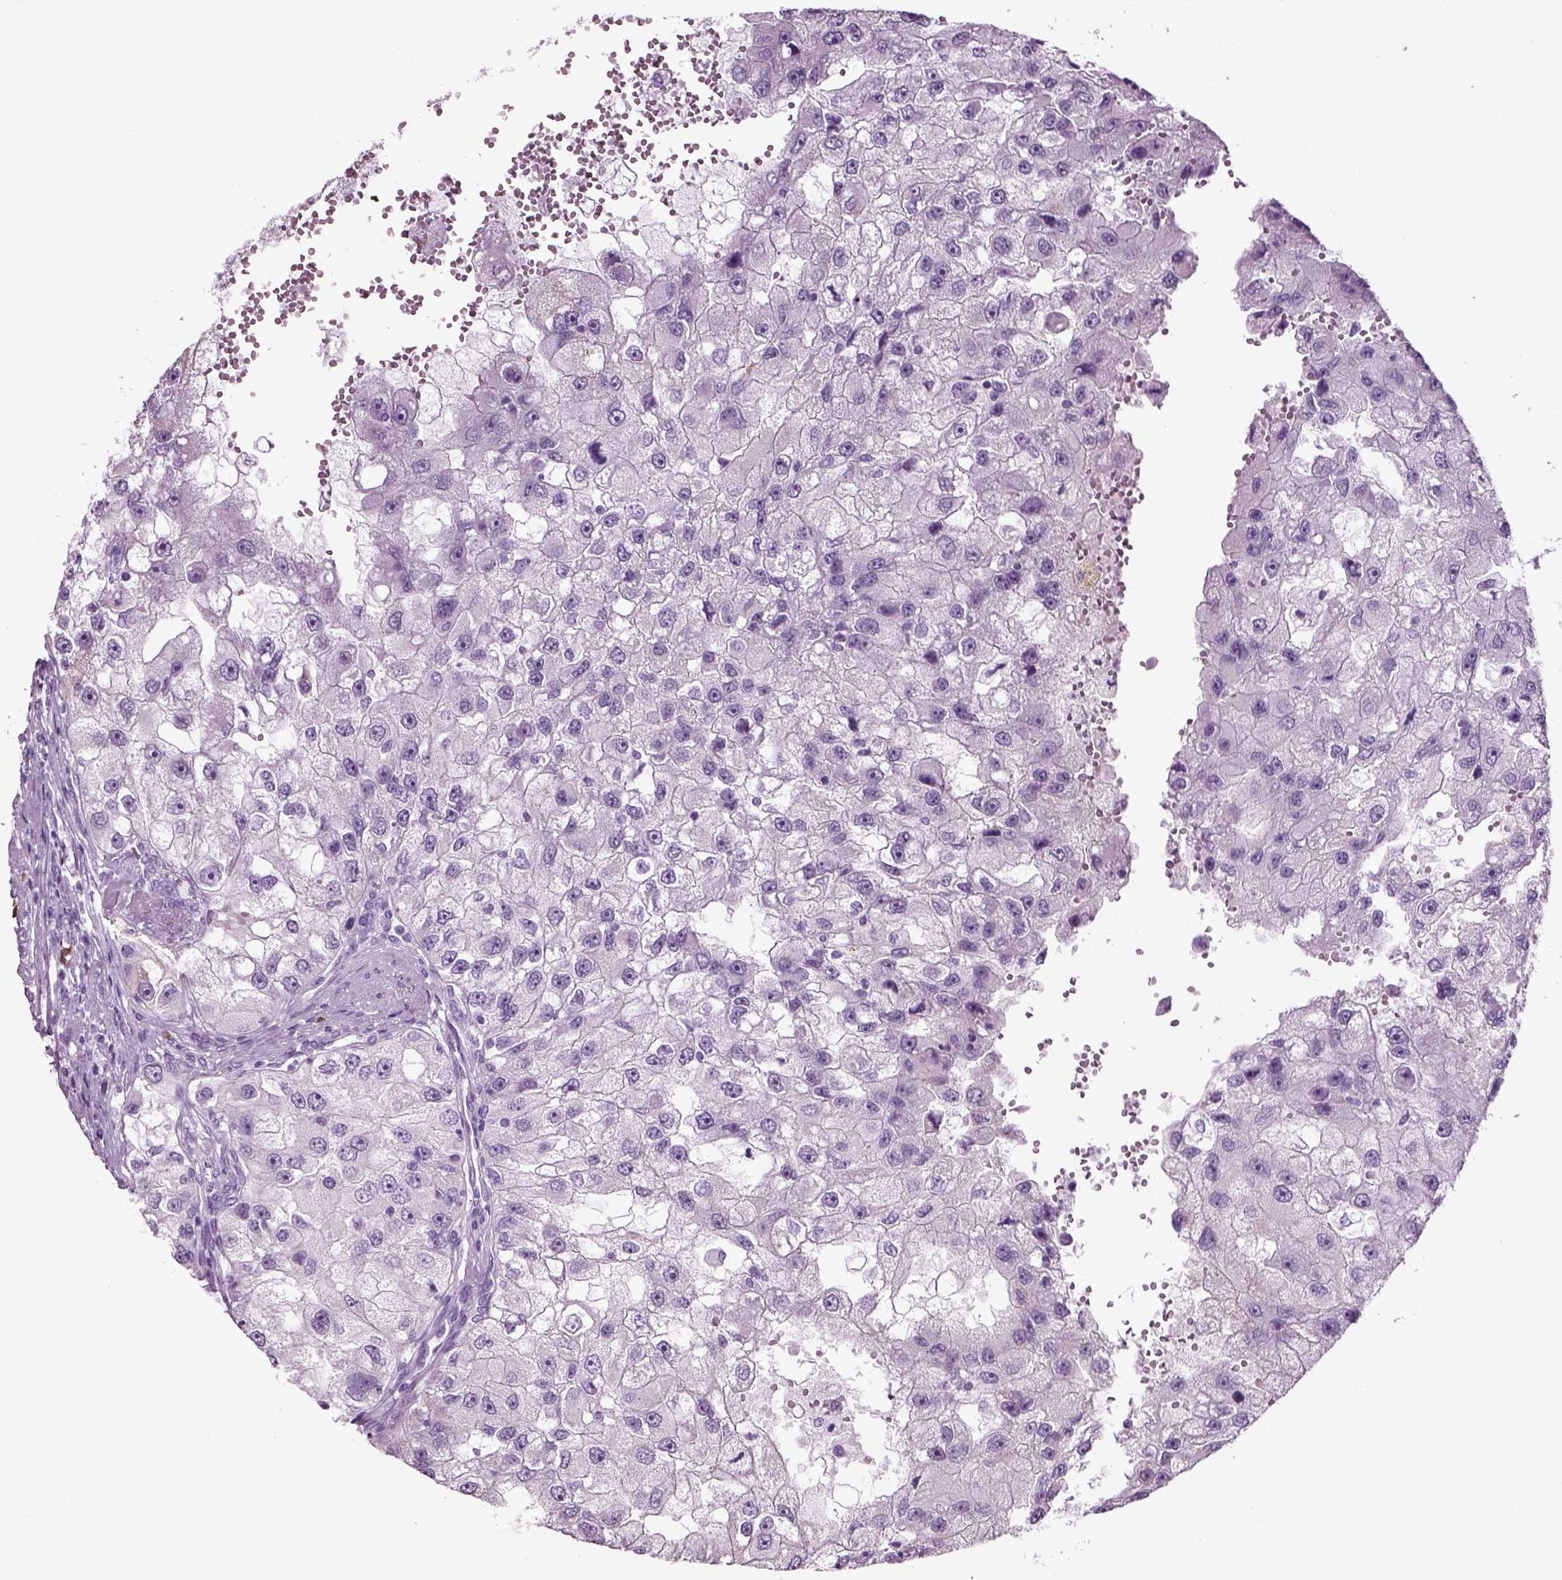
{"staining": {"intensity": "negative", "quantity": "none", "location": "none"}, "tissue": "renal cancer", "cell_type": "Tumor cells", "image_type": "cancer", "snomed": [{"axis": "morphology", "description": "Adenocarcinoma, NOS"}, {"axis": "topography", "description": "Kidney"}], "caption": "An IHC micrograph of renal adenocarcinoma is shown. There is no staining in tumor cells of renal adenocarcinoma.", "gene": "SLC26A8", "patient": {"sex": "male", "age": 63}}